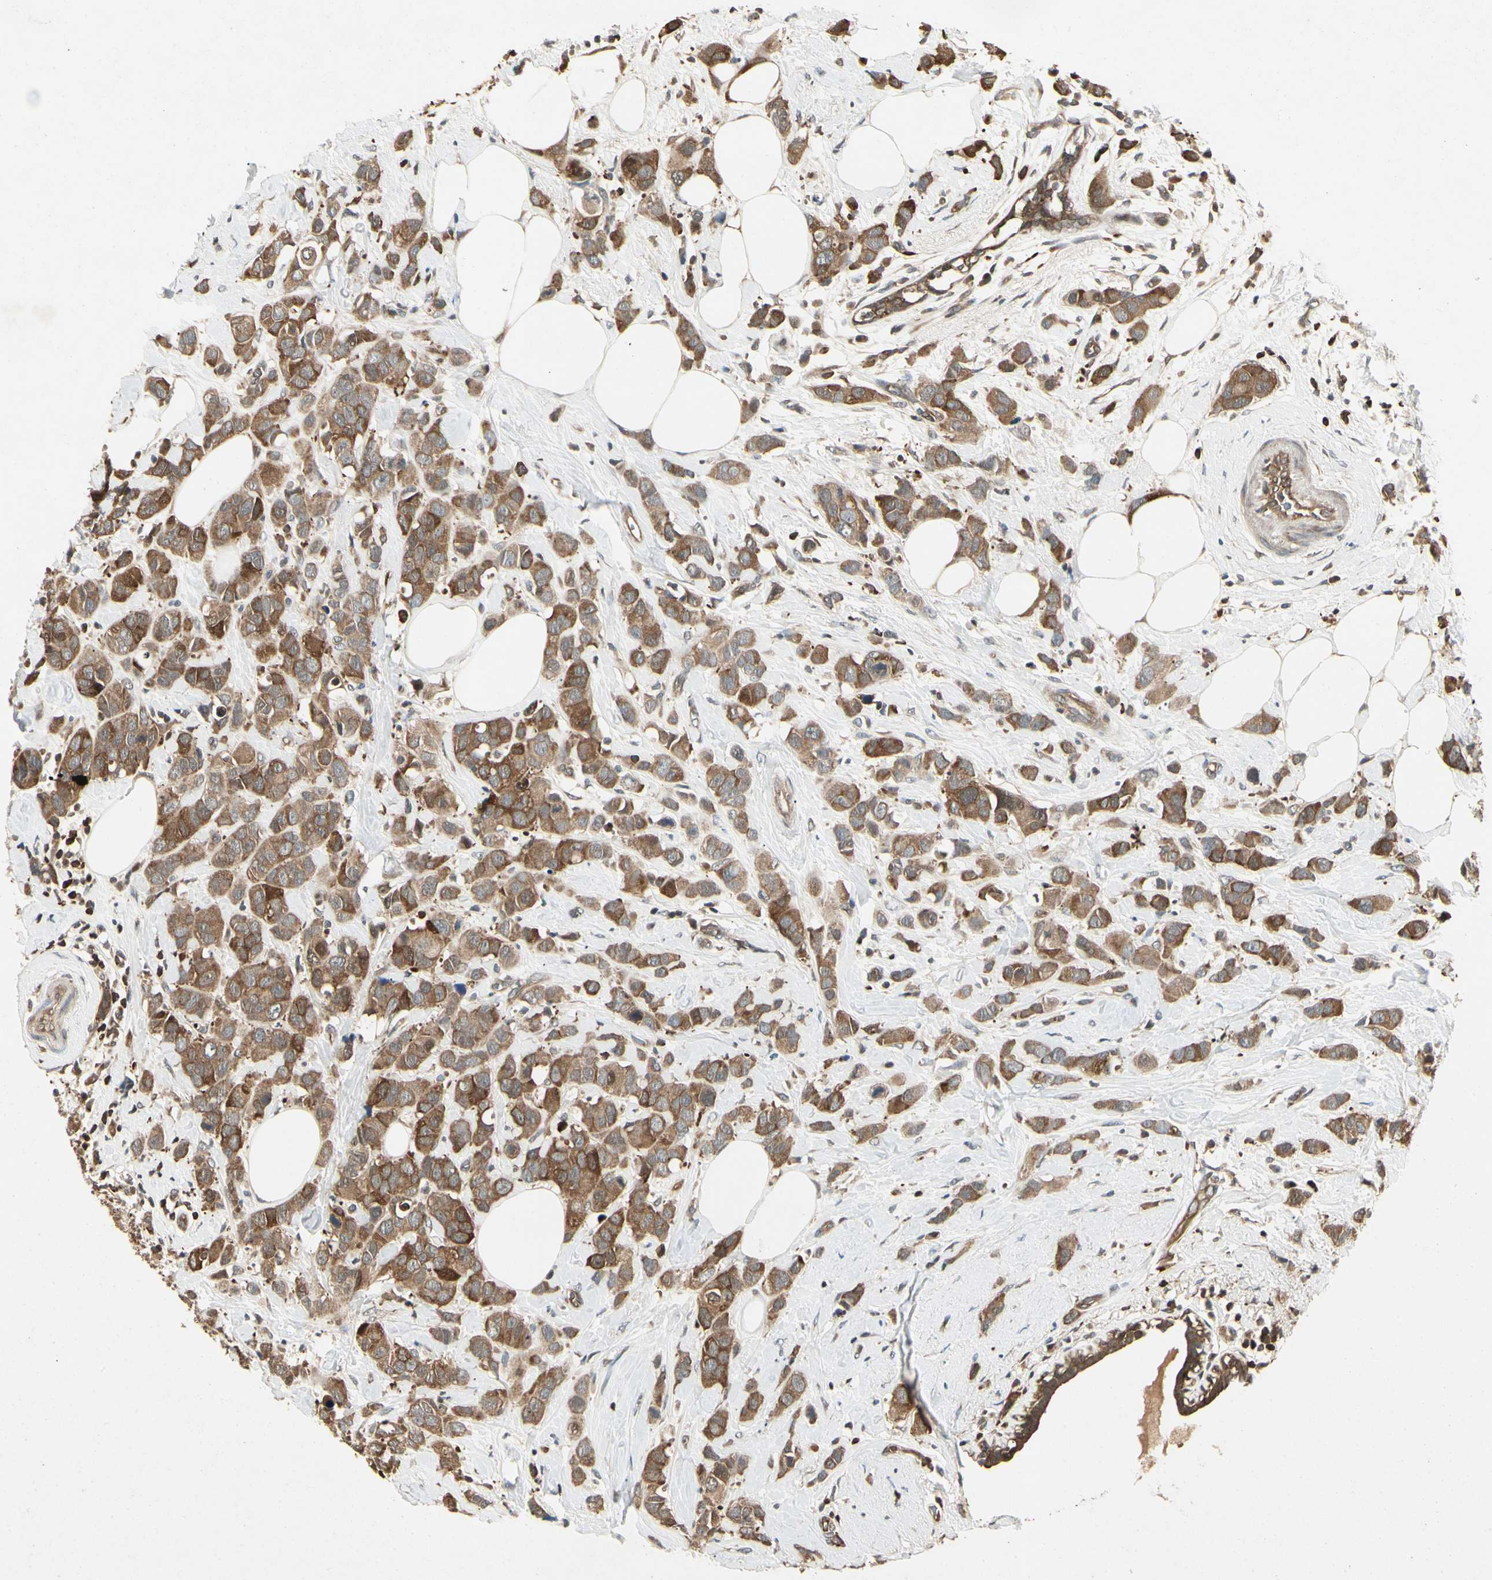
{"staining": {"intensity": "moderate", "quantity": ">75%", "location": "cytoplasmic/membranous"}, "tissue": "breast cancer", "cell_type": "Tumor cells", "image_type": "cancer", "snomed": [{"axis": "morphology", "description": "Normal tissue, NOS"}, {"axis": "morphology", "description": "Duct carcinoma"}, {"axis": "topography", "description": "Breast"}], "caption": "Immunohistochemical staining of breast invasive ductal carcinoma demonstrates medium levels of moderate cytoplasmic/membranous staining in about >75% of tumor cells. The staining is performed using DAB brown chromogen to label protein expression. The nuclei are counter-stained blue using hematoxylin.", "gene": "YWHAQ", "patient": {"sex": "female", "age": 50}}